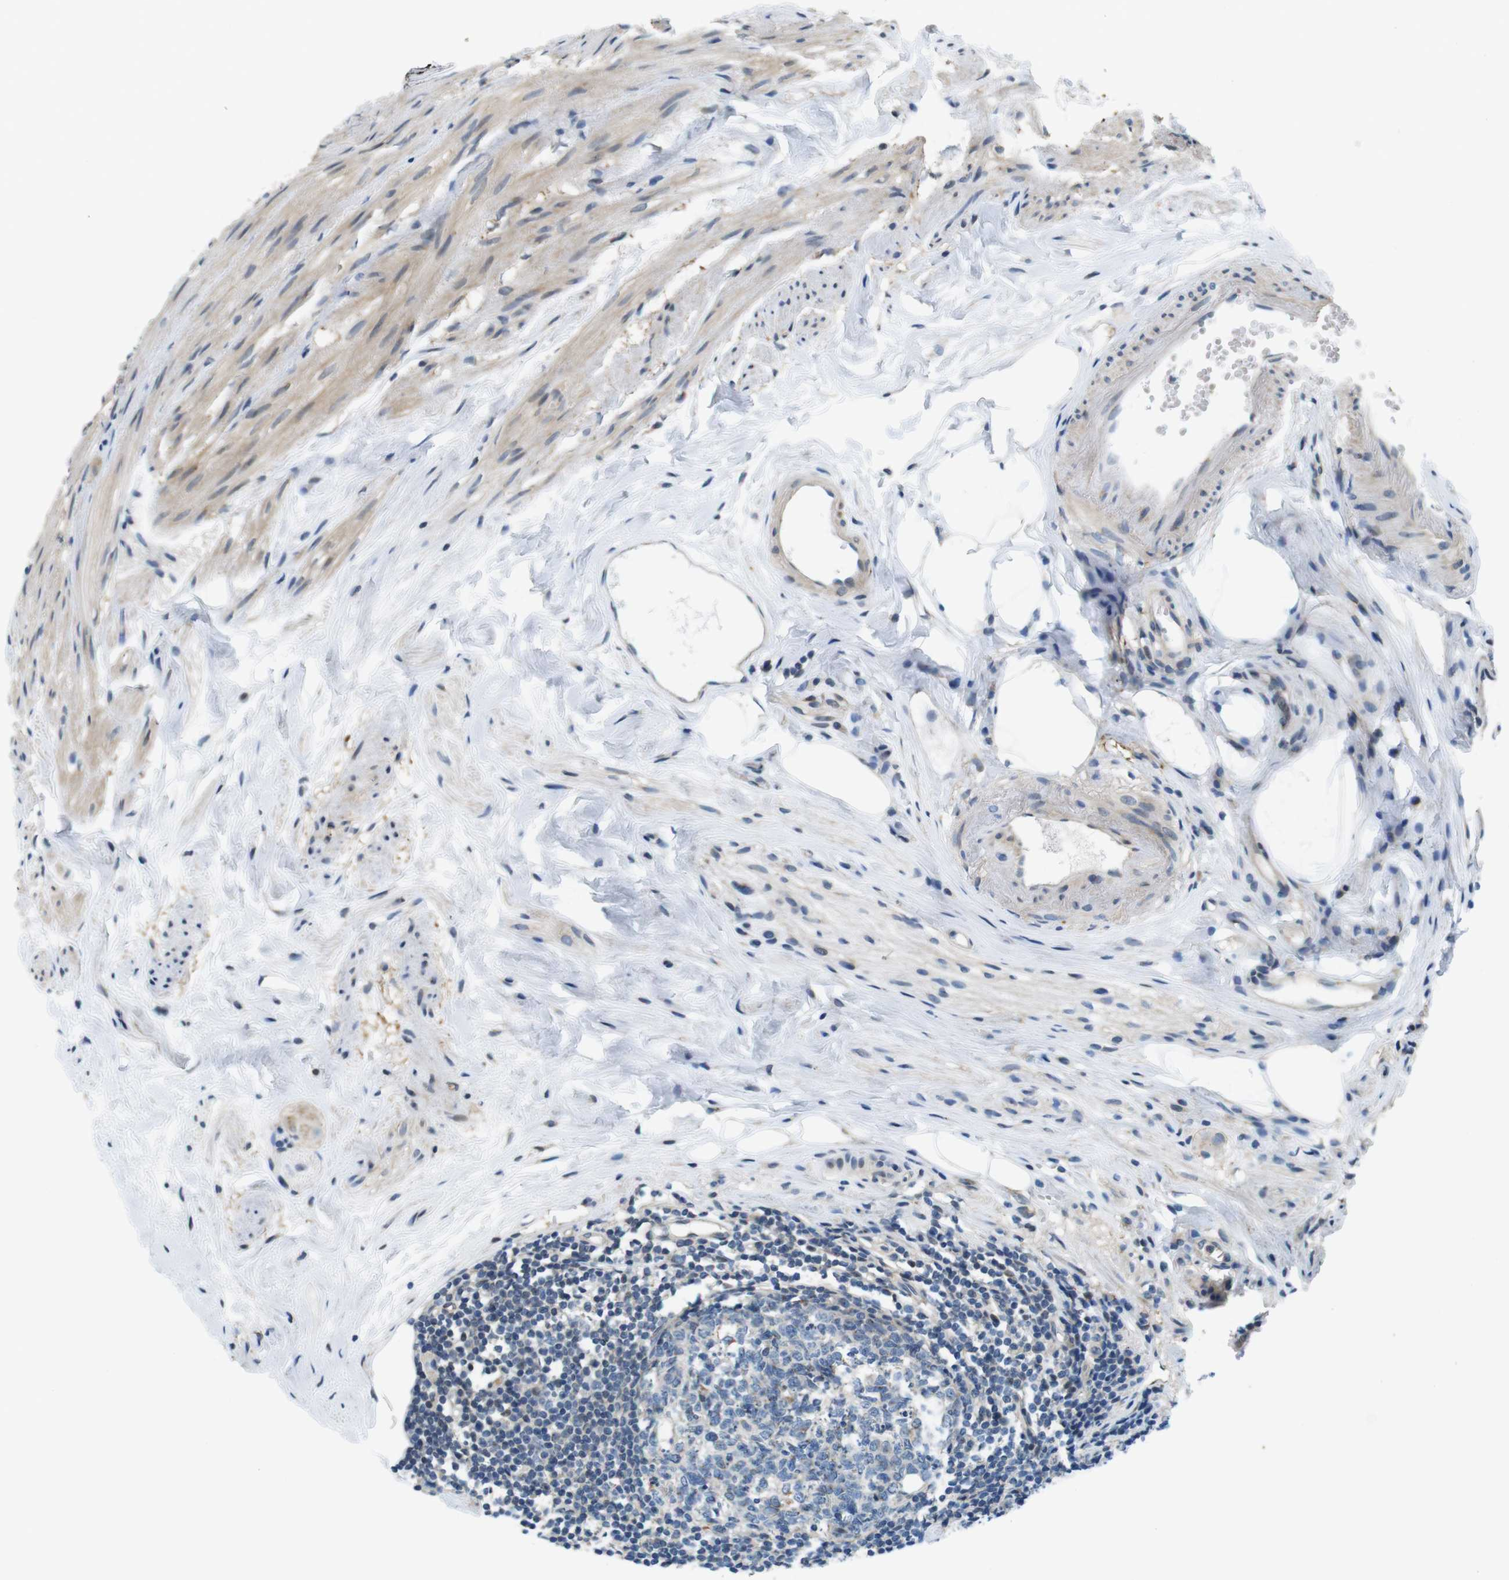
{"staining": {"intensity": "strong", "quantity": ">75%", "location": "cytoplasmic/membranous"}, "tissue": "appendix", "cell_type": "Glandular cells", "image_type": "normal", "snomed": [{"axis": "morphology", "description": "Normal tissue, NOS"}, {"axis": "topography", "description": "Appendix"}], "caption": "A high-resolution image shows immunohistochemistry (IHC) staining of unremarkable appendix, which reveals strong cytoplasmic/membranous expression in about >75% of glandular cells.", "gene": "ZDHHC3", "patient": {"sex": "female", "age": 77}}